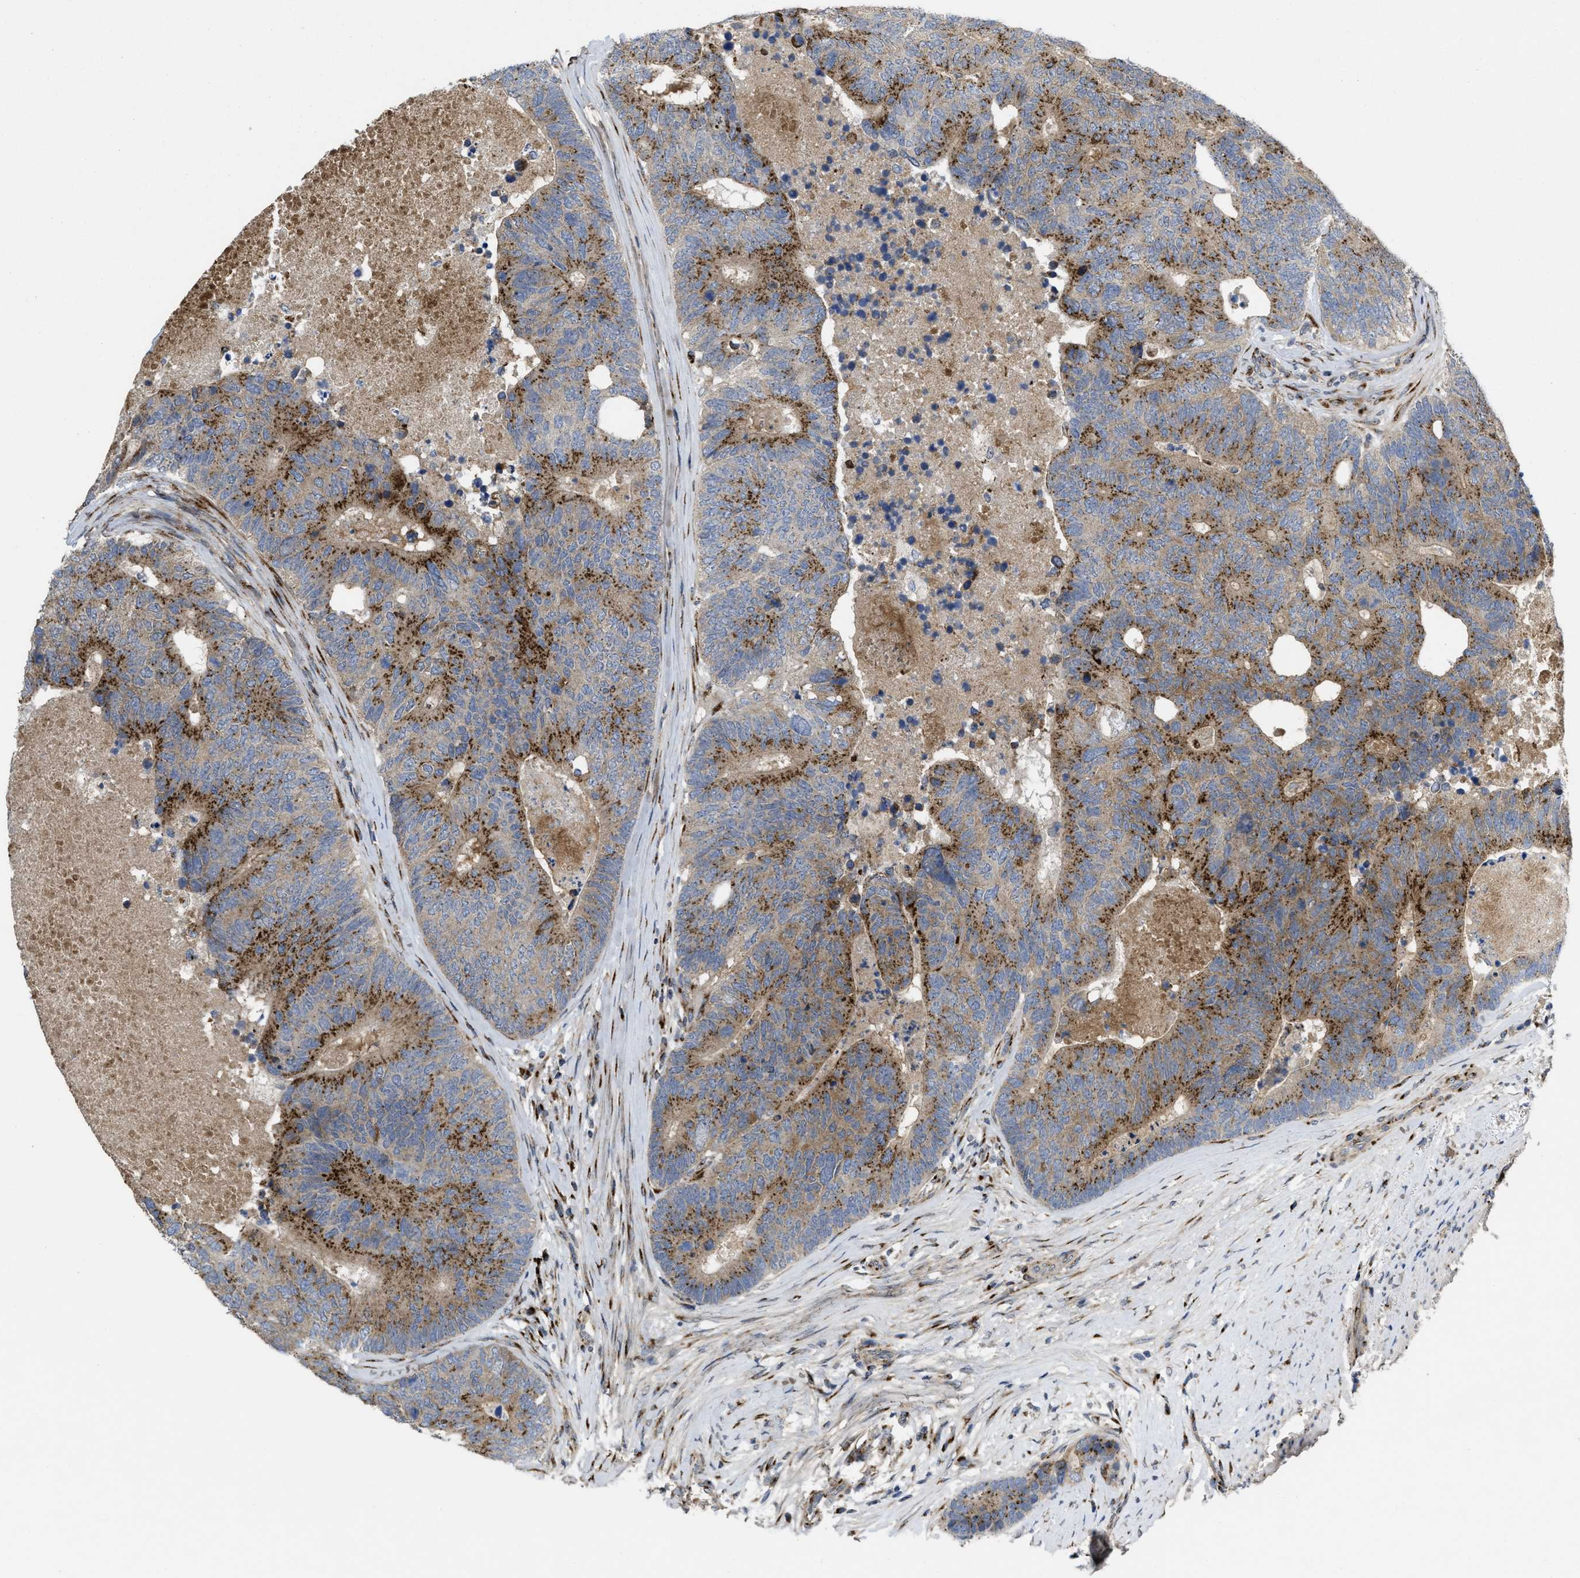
{"staining": {"intensity": "moderate", "quantity": "25%-75%", "location": "cytoplasmic/membranous"}, "tissue": "colorectal cancer", "cell_type": "Tumor cells", "image_type": "cancer", "snomed": [{"axis": "morphology", "description": "Adenocarcinoma, NOS"}, {"axis": "topography", "description": "Colon"}], "caption": "Immunohistochemical staining of colorectal adenocarcinoma displays medium levels of moderate cytoplasmic/membranous expression in about 25%-75% of tumor cells.", "gene": "ZNF70", "patient": {"sex": "female", "age": 67}}